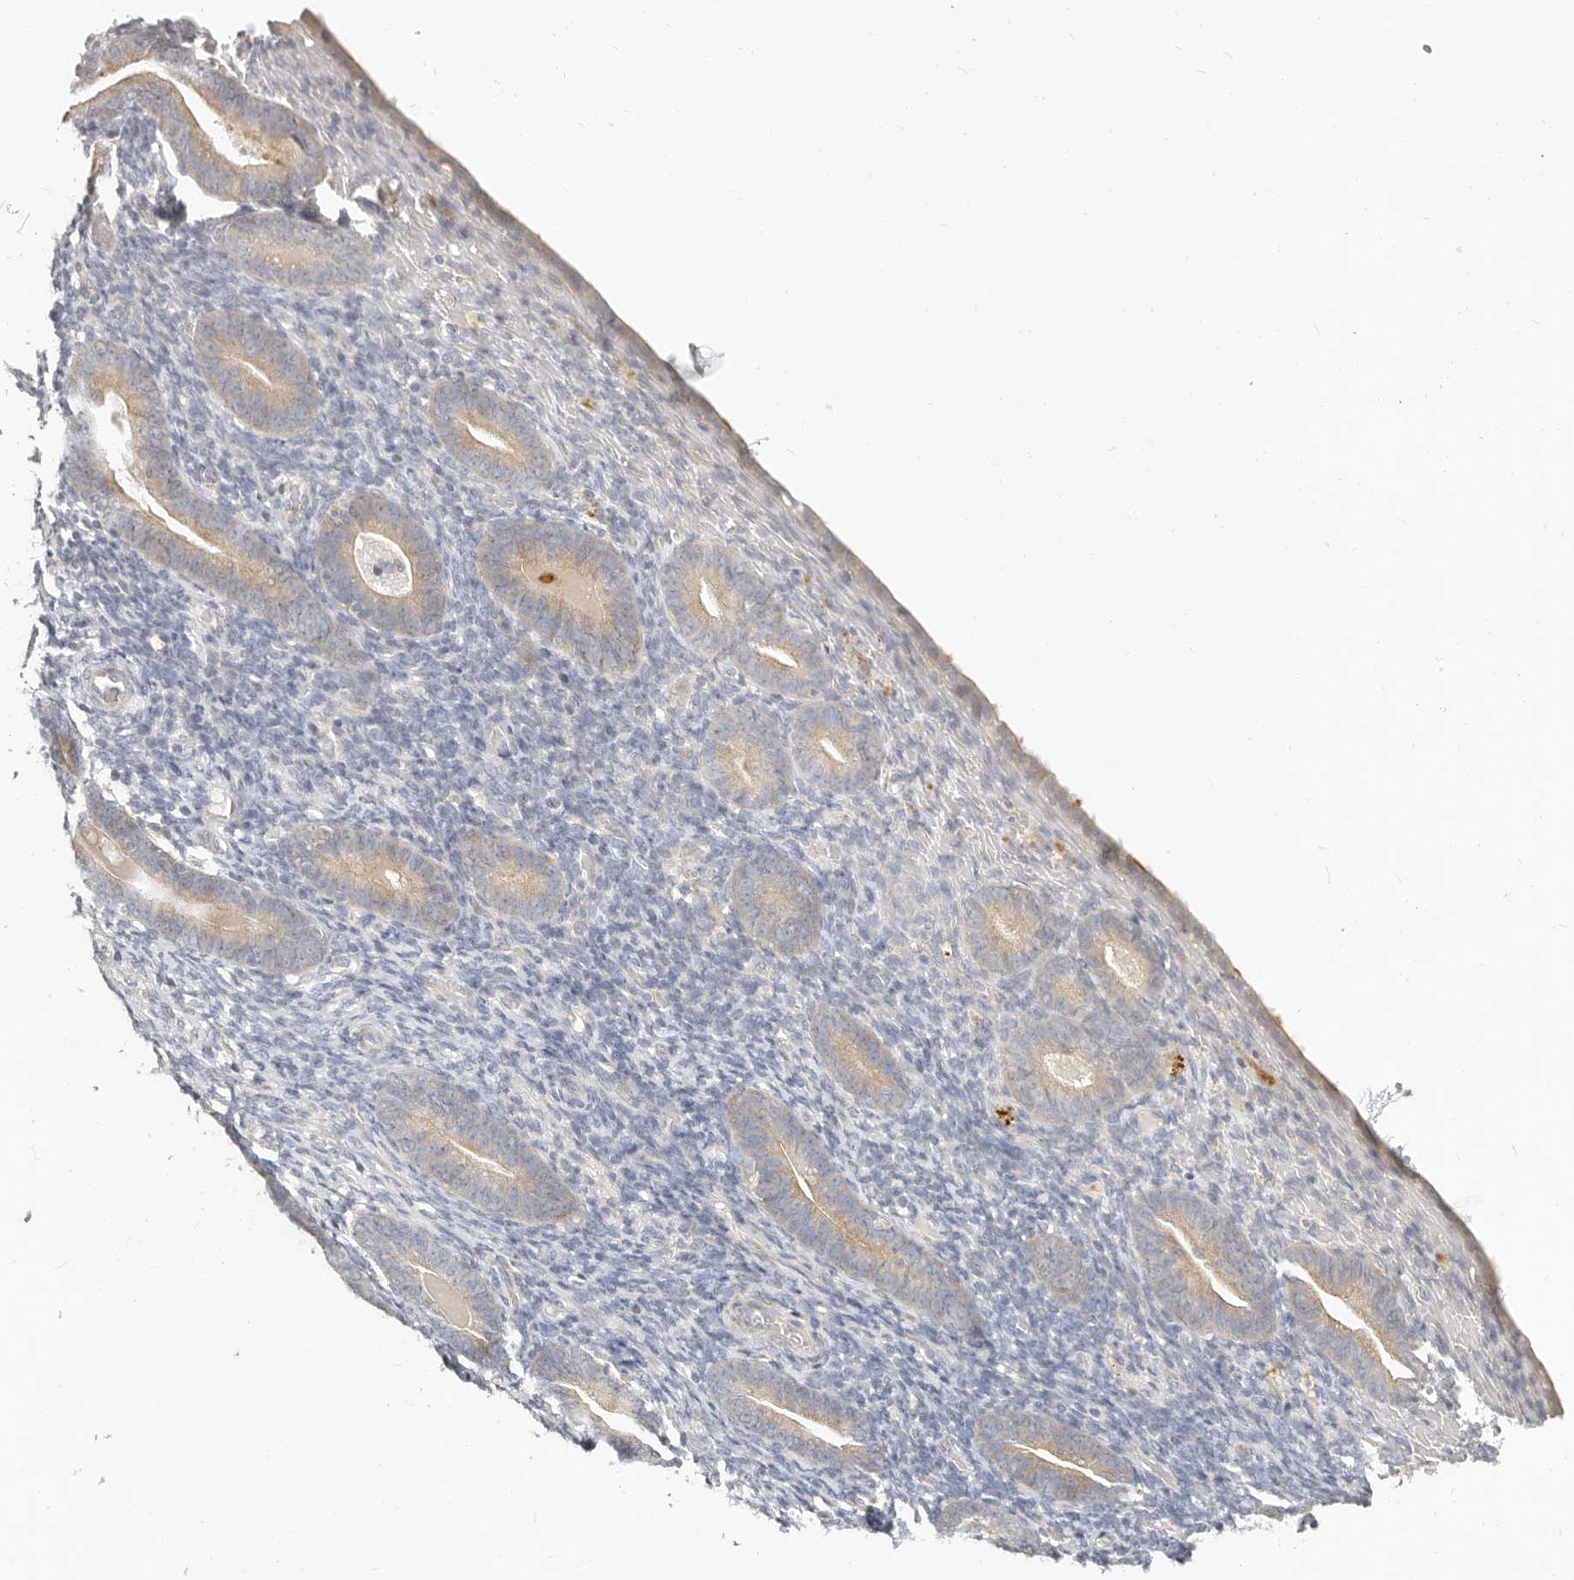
{"staining": {"intensity": "negative", "quantity": "none", "location": "none"}, "tissue": "endometrium", "cell_type": "Cells in endometrial stroma", "image_type": "normal", "snomed": [{"axis": "morphology", "description": "Normal tissue, NOS"}, {"axis": "topography", "description": "Endometrium"}], "caption": "DAB (3,3'-diaminobenzidine) immunohistochemical staining of normal human endometrium demonstrates no significant expression in cells in endometrial stroma.", "gene": "ZRANB1", "patient": {"sex": "female", "age": 51}}